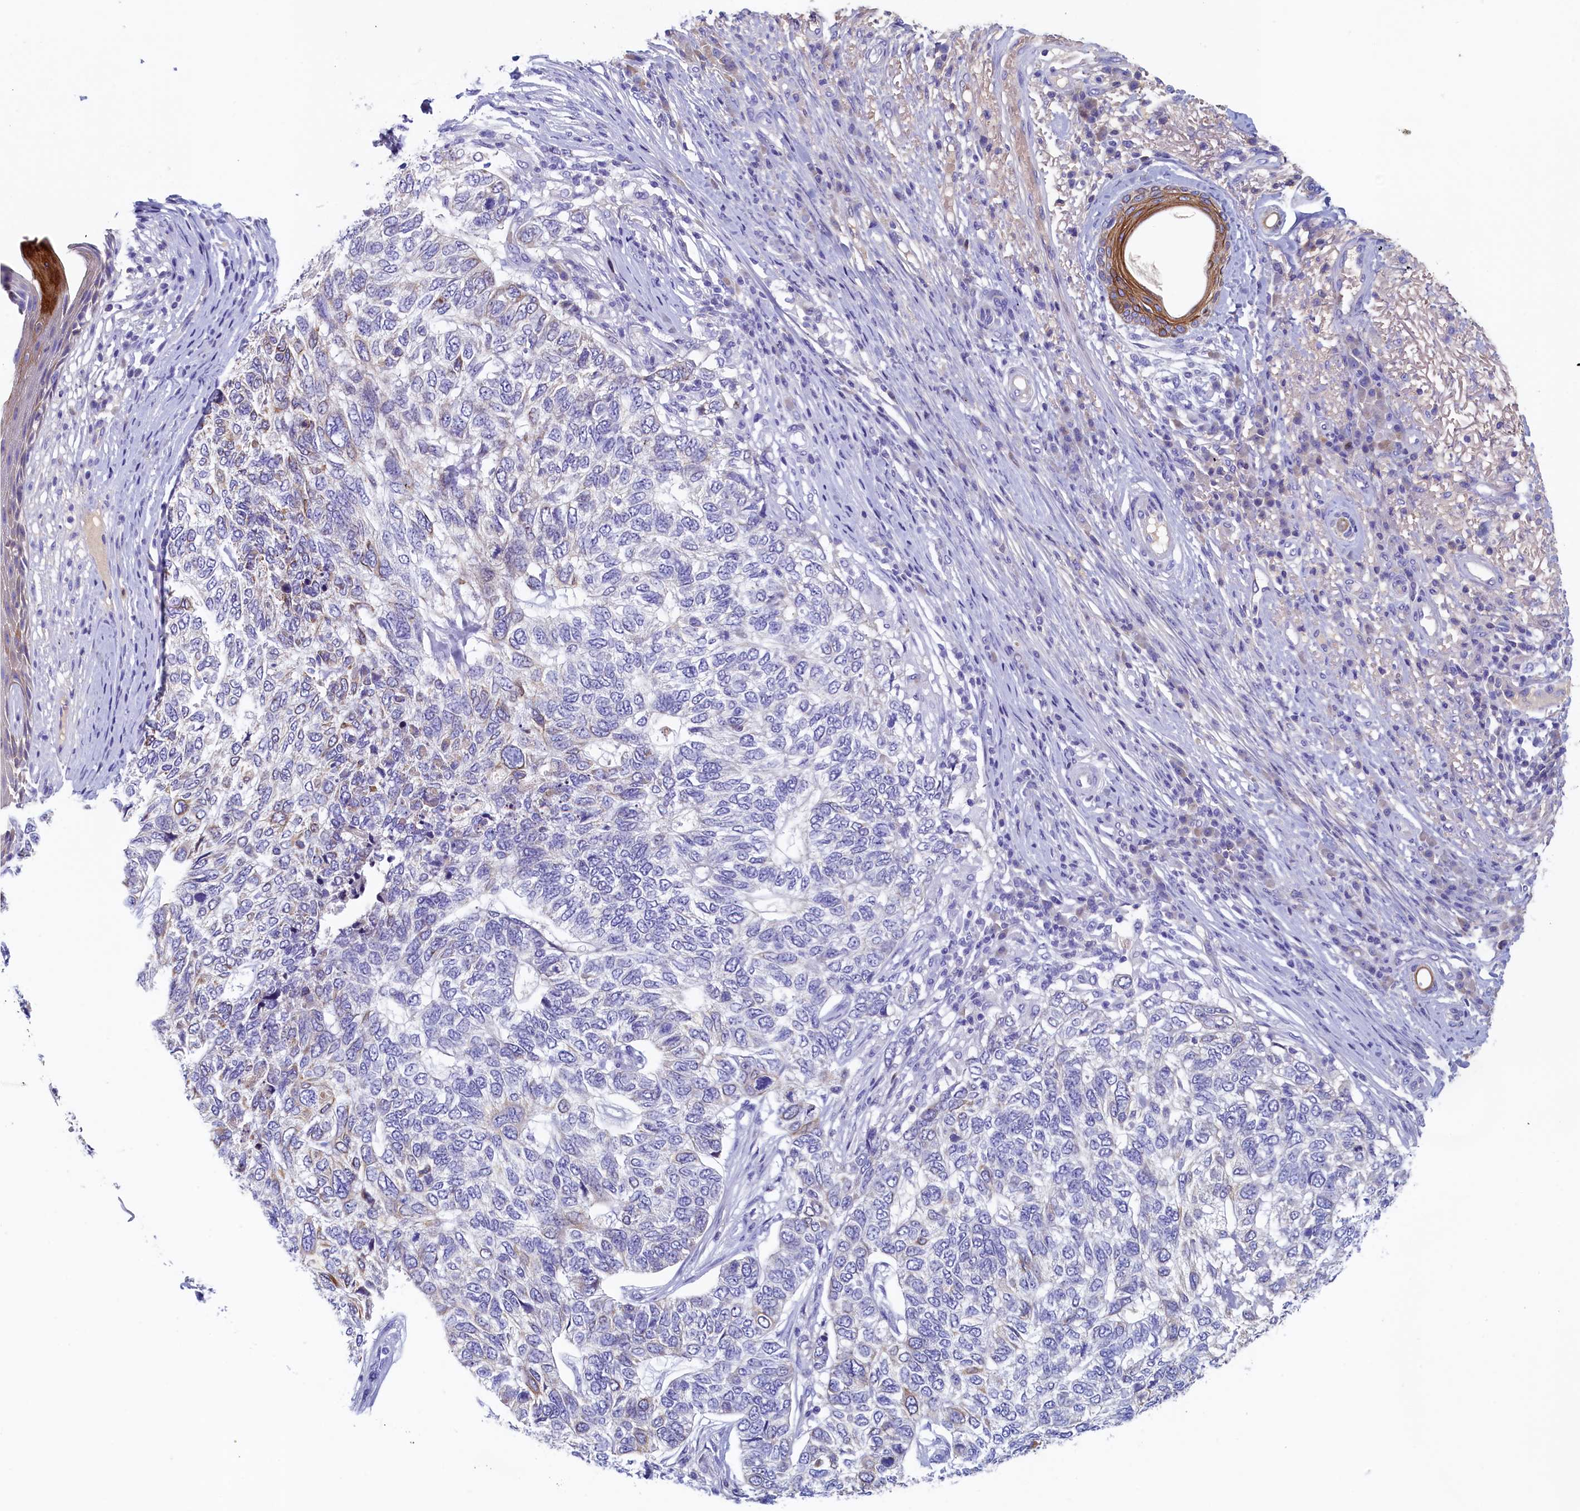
{"staining": {"intensity": "negative", "quantity": "none", "location": "none"}, "tissue": "skin cancer", "cell_type": "Tumor cells", "image_type": "cancer", "snomed": [{"axis": "morphology", "description": "Basal cell carcinoma"}, {"axis": "topography", "description": "Skin"}], "caption": "IHC photomicrograph of human skin basal cell carcinoma stained for a protein (brown), which shows no staining in tumor cells.", "gene": "GUCA1C", "patient": {"sex": "female", "age": 65}}